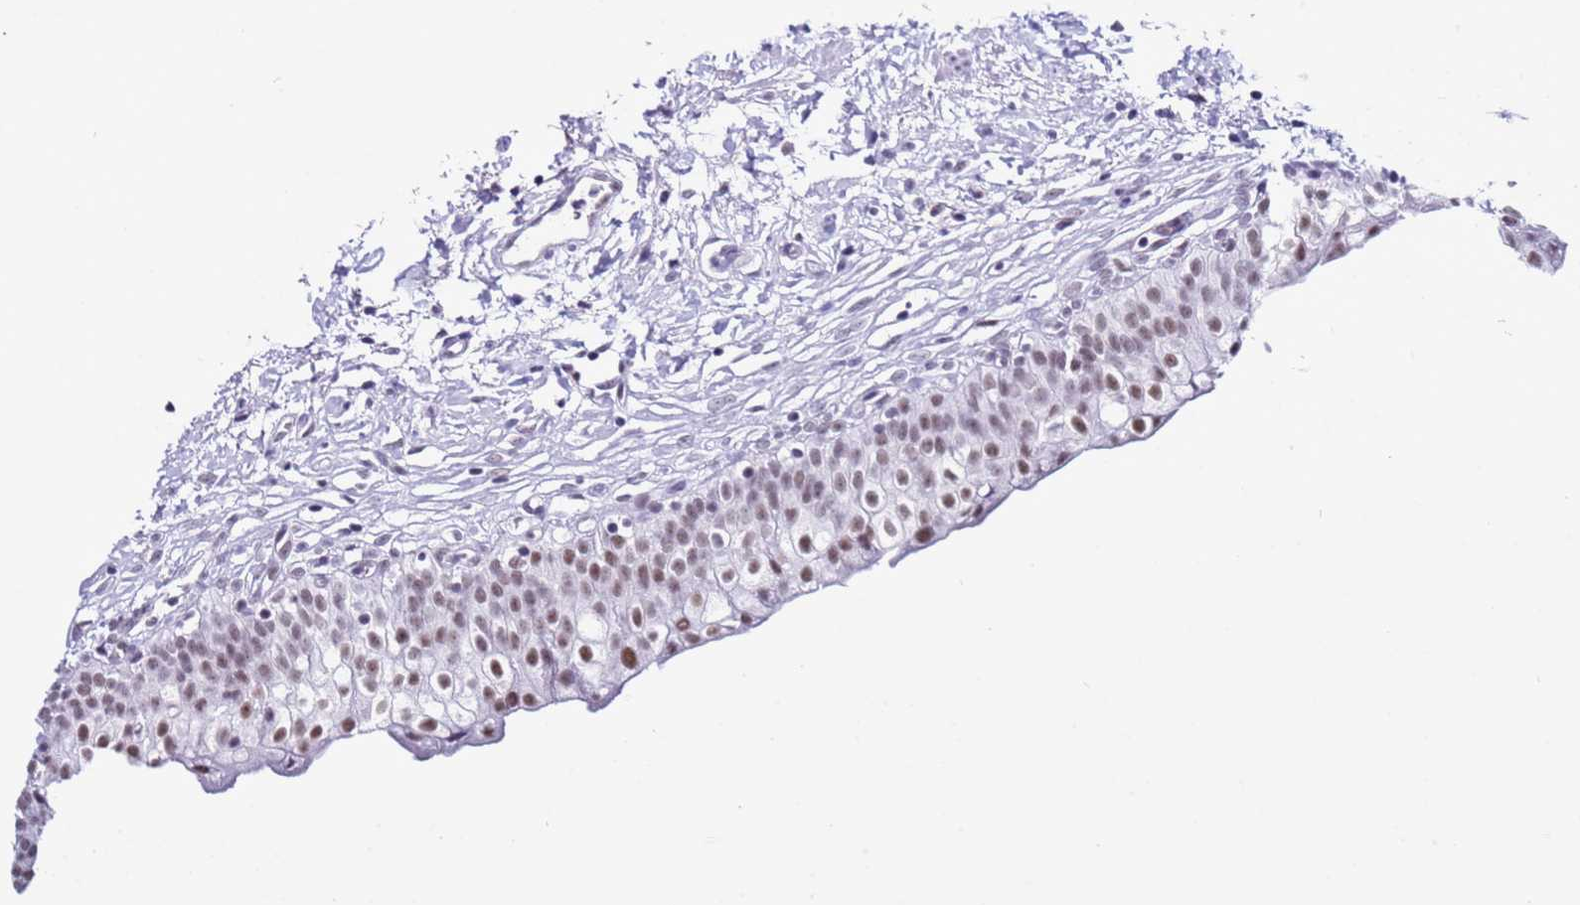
{"staining": {"intensity": "moderate", "quantity": ">75%", "location": "nuclear"}, "tissue": "urinary bladder", "cell_type": "Urothelial cells", "image_type": "normal", "snomed": [{"axis": "morphology", "description": "Normal tissue, NOS"}, {"axis": "topography", "description": "Urinary bladder"}], "caption": "The photomicrograph demonstrates a brown stain indicating the presence of a protein in the nuclear of urothelial cells in urinary bladder. The staining was performed using DAB, with brown indicating positive protein expression. Nuclei are stained blue with hematoxylin.", "gene": "DHX15", "patient": {"sex": "male", "age": 55}}